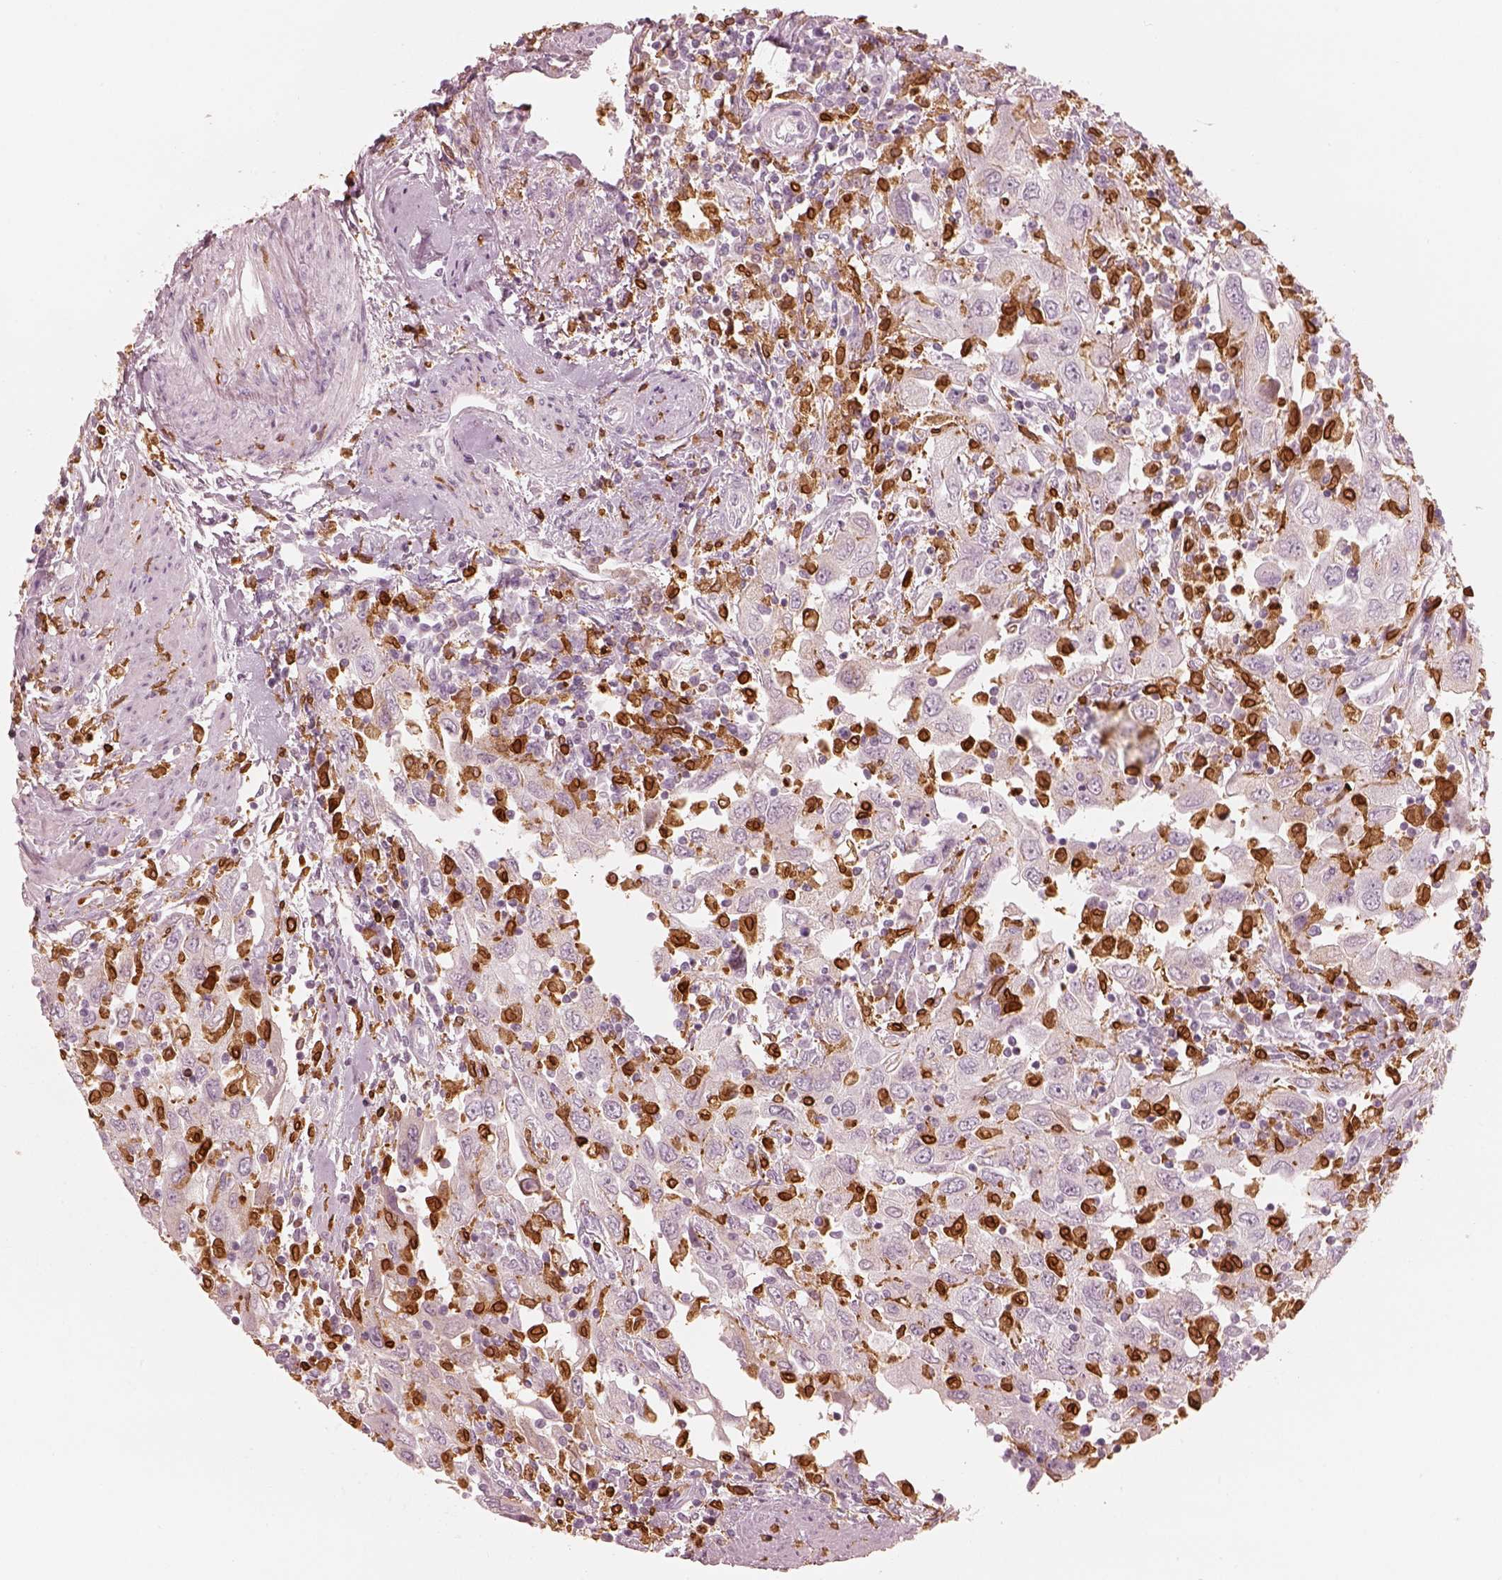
{"staining": {"intensity": "negative", "quantity": "none", "location": "none"}, "tissue": "urothelial cancer", "cell_type": "Tumor cells", "image_type": "cancer", "snomed": [{"axis": "morphology", "description": "Urothelial carcinoma, High grade"}, {"axis": "topography", "description": "Urinary bladder"}], "caption": "Tumor cells are negative for brown protein staining in urothelial carcinoma (high-grade).", "gene": "ALOX5", "patient": {"sex": "male", "age": 76}}